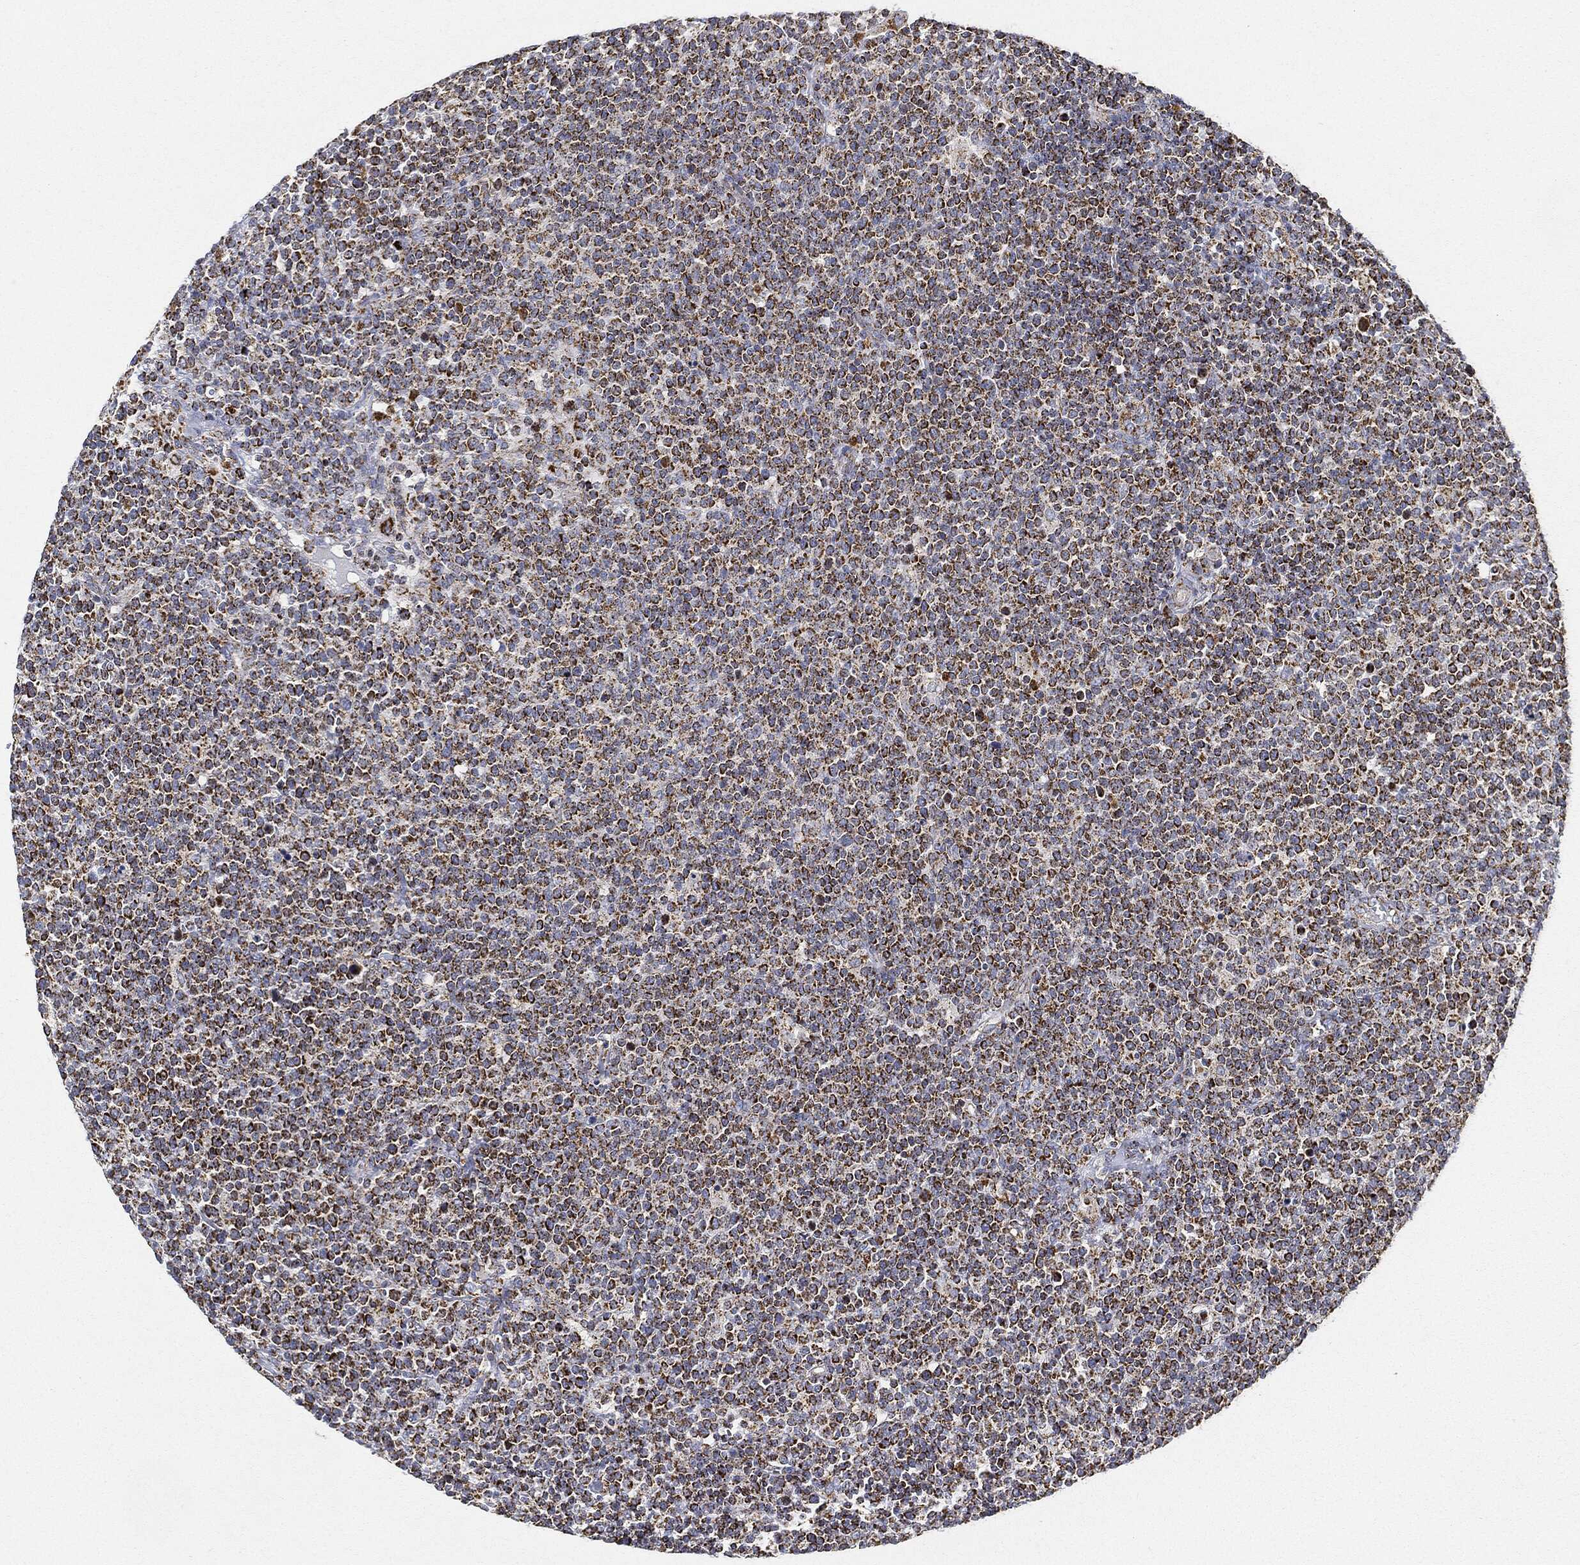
{"staining": {"intensity": "strong", "quantity": ">75%", "location": "cytoplasmic/membranous"}, "tissue": "lymphoma", "cell_type": "Tumor cells", "image_type": "cancer", "snomed": [{"axis": "morphology", "description": "Malignant lymphoma, non-Hodgkin's type, High grade"}, {"axis": "topography", "description": "Lymph node"}], "caption": "The micrograph shows immunohistochemical staining of high-grade malignant lymphoma, non-Hodgkin's type. There is strong cytoplasmic/membranous positivity is identified in approximately >75% of tumor cells.", "gene": "CAPN15", "patient": {"sex": "male", "age": 61}}